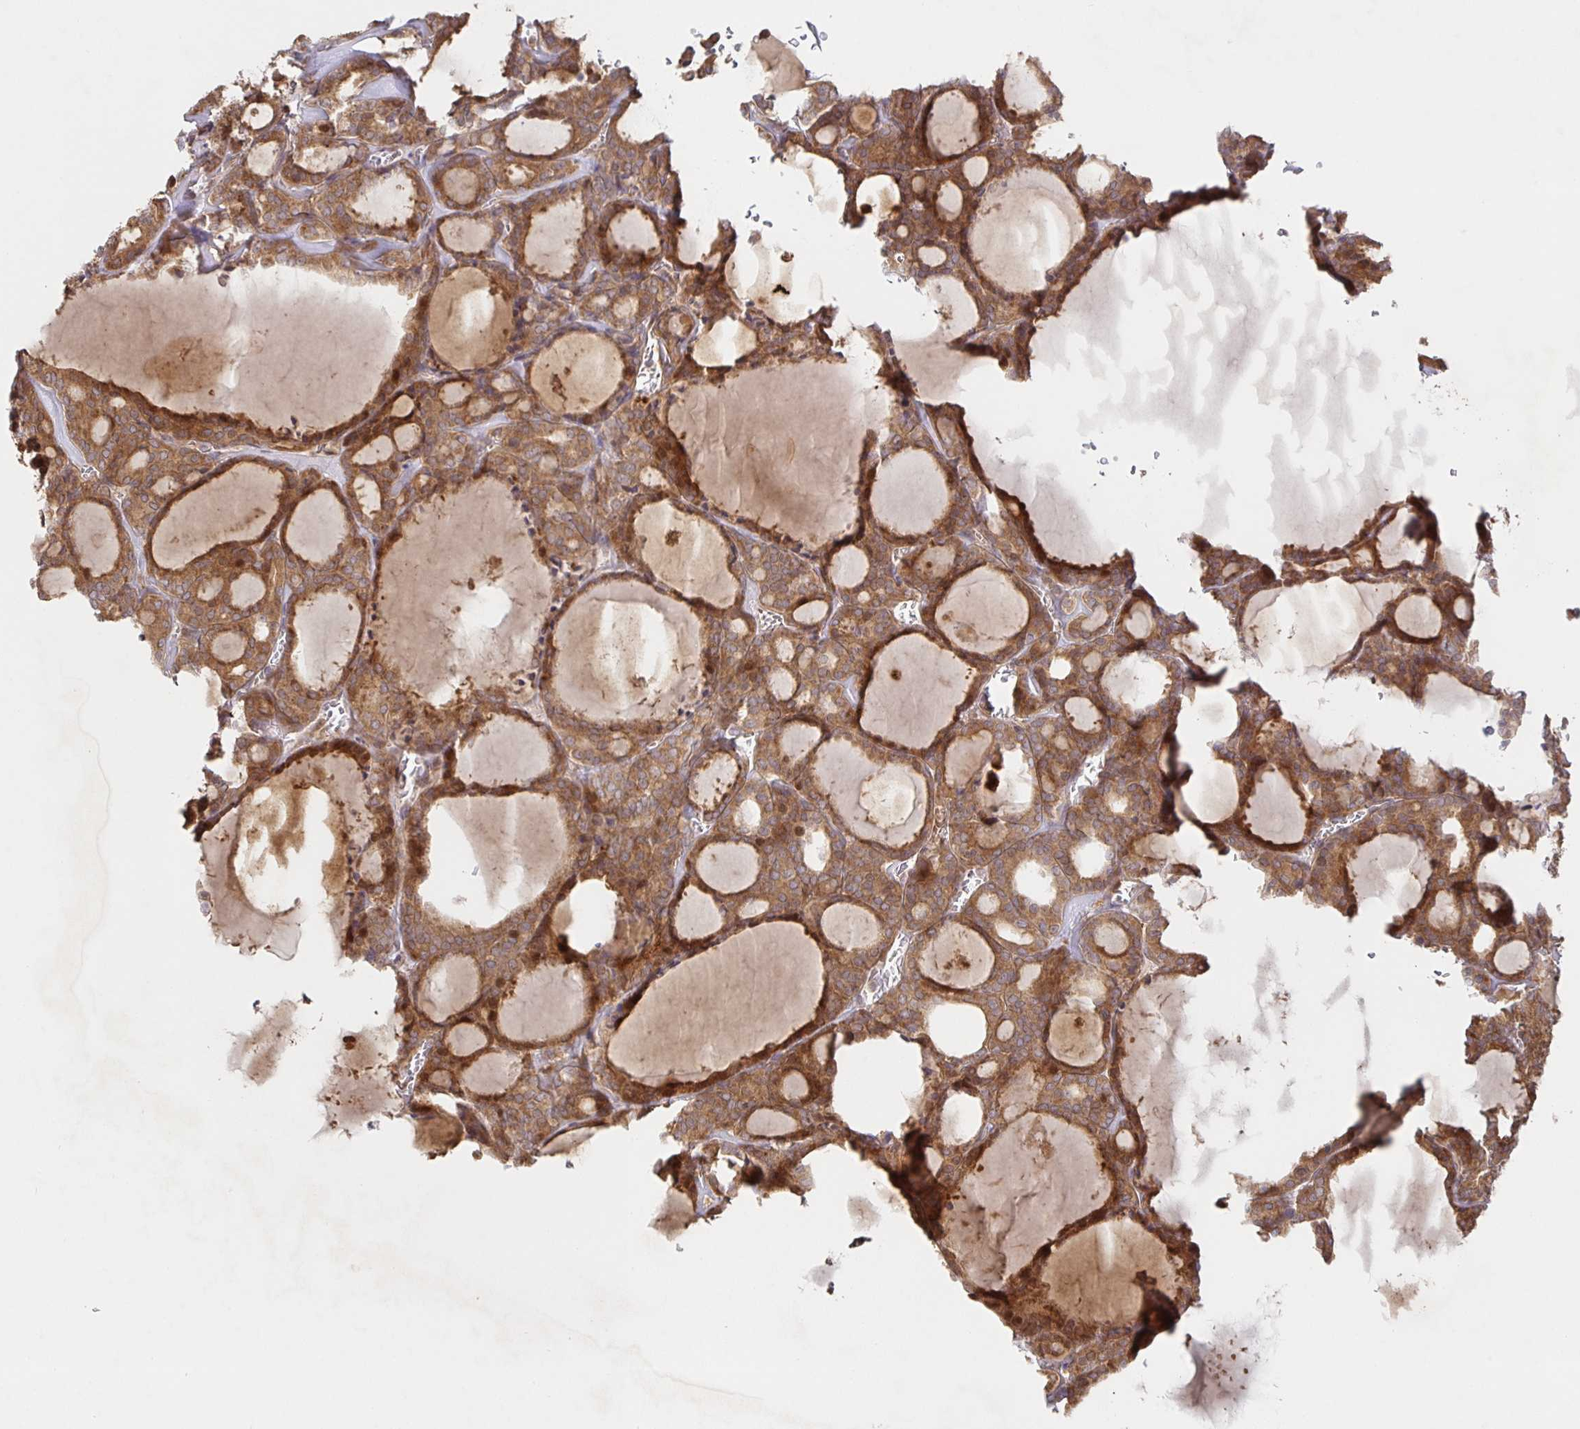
{"staining": {"intensity": "moderate", "quantity": ">75%", "location": "cytoplasmic/membranous"}, "tissue": "thyroid cancer", "cell_type": "Tumor cells", "image_type": "cancer", "snomed": [{"axis": "morphology", "description": "Follicular adenoma carcinoma, NOS"}, {"axis": "topography", "description": "Thyroid gland"}], "caption": "Protein expression analysis of follicular adenoma carcinoma (thyroid) exhibits moderate cytoplasmic/membranous expression in approximately >75% of tumor cells.", "gene": "AACS", "patient": {"sex": "male", "age": 74}}